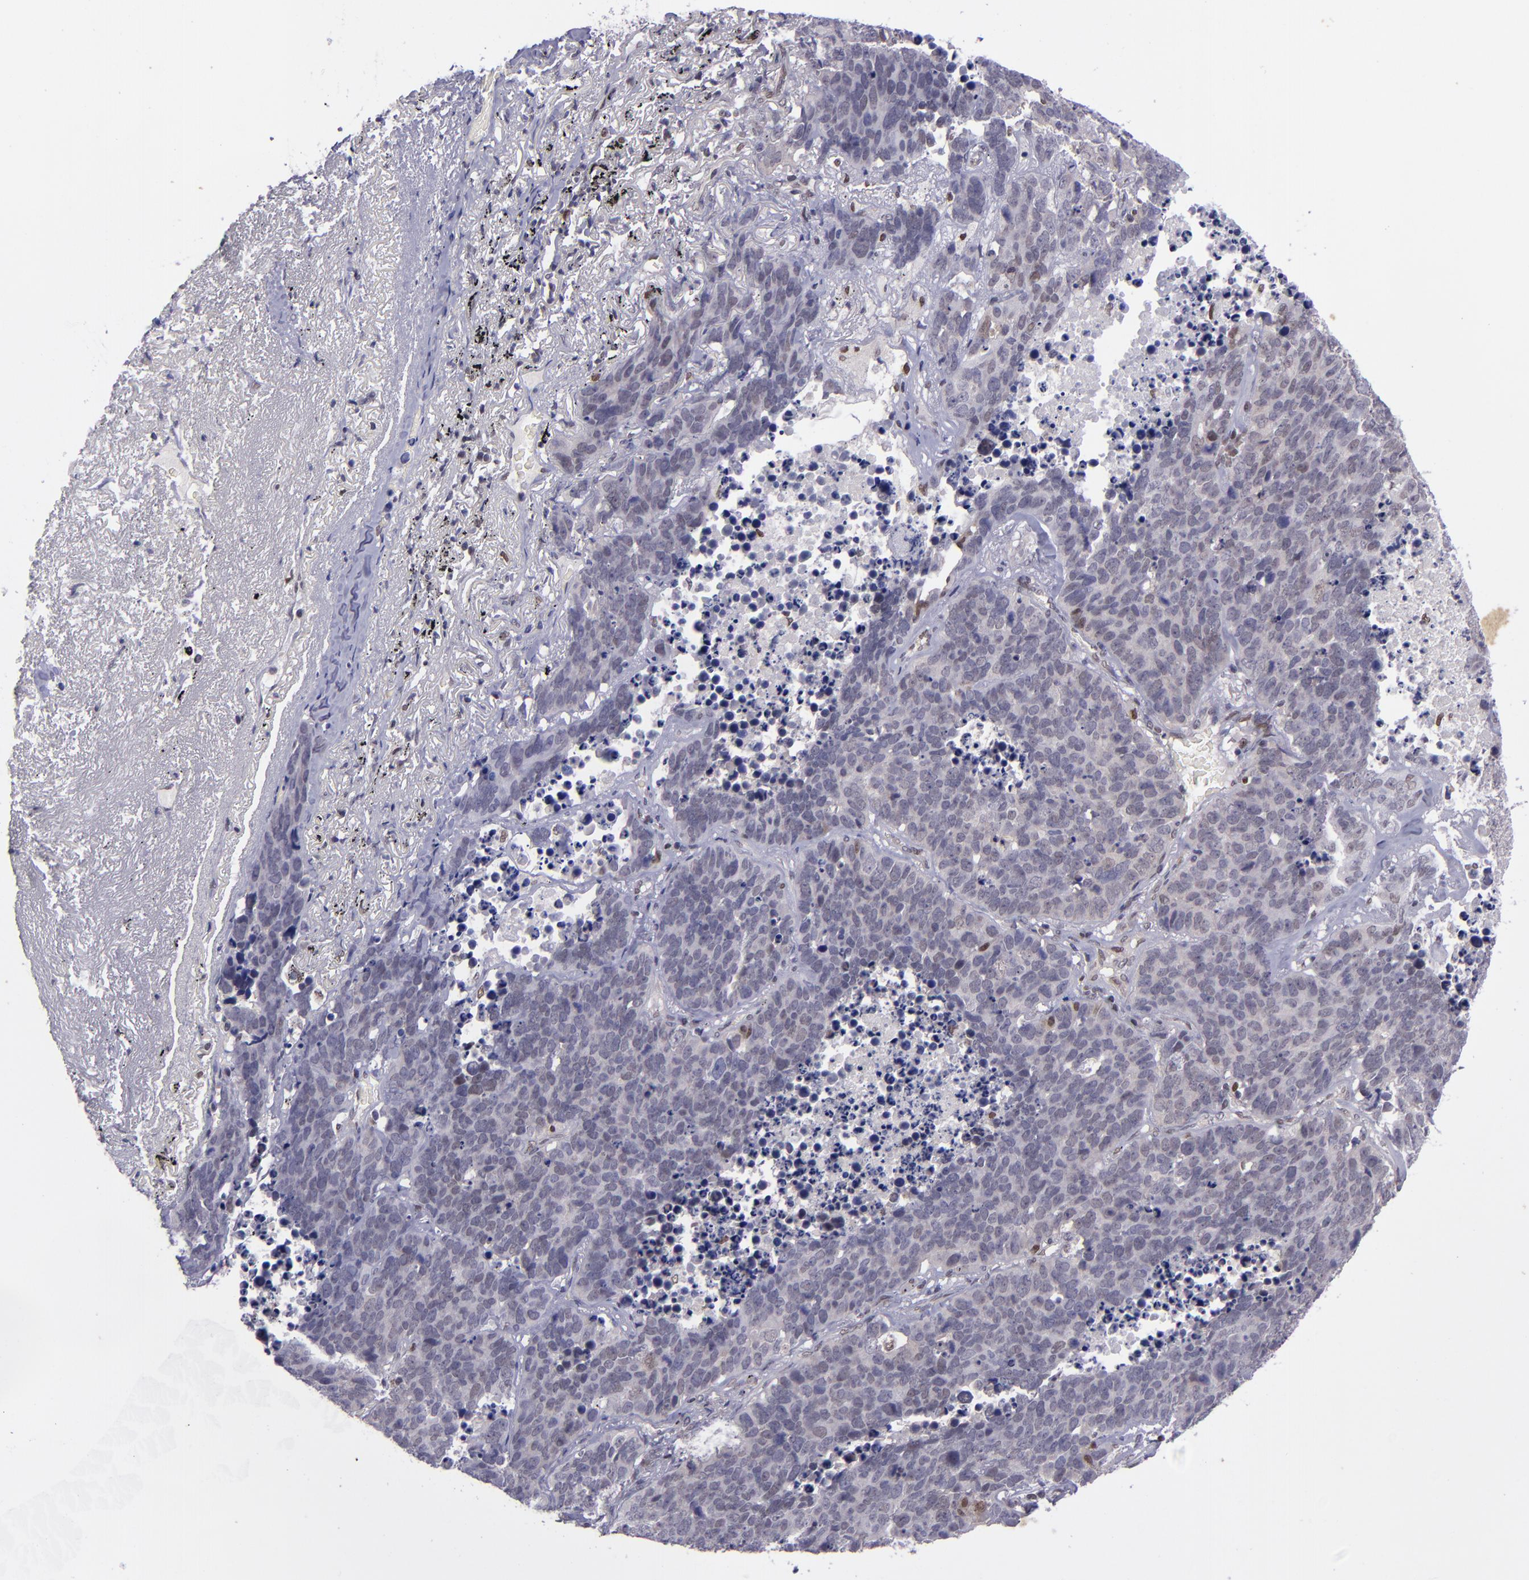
{"staining": {"intensity": "weak", "quantity": ">75%", "location": "cytoplasmic/membranous,nuclear"}, "tissue": "lung cancer", "cell_type": "Tumor cells", "image_type": "cancer", "snomed": [{"axis": "morphology", "description": "Carcinoid, malignant, NOS"}, {"axis": "topography", "description": "Lung"}], "caption": "Malignant carcinoid (lung) stained with a brown dye displays weak cytoplasmic/membranous and nuclear positive positivity in approximately >75% of tumor cells.", "gene": "BAG1", "patient": {"sex": "male", "age": 60}}